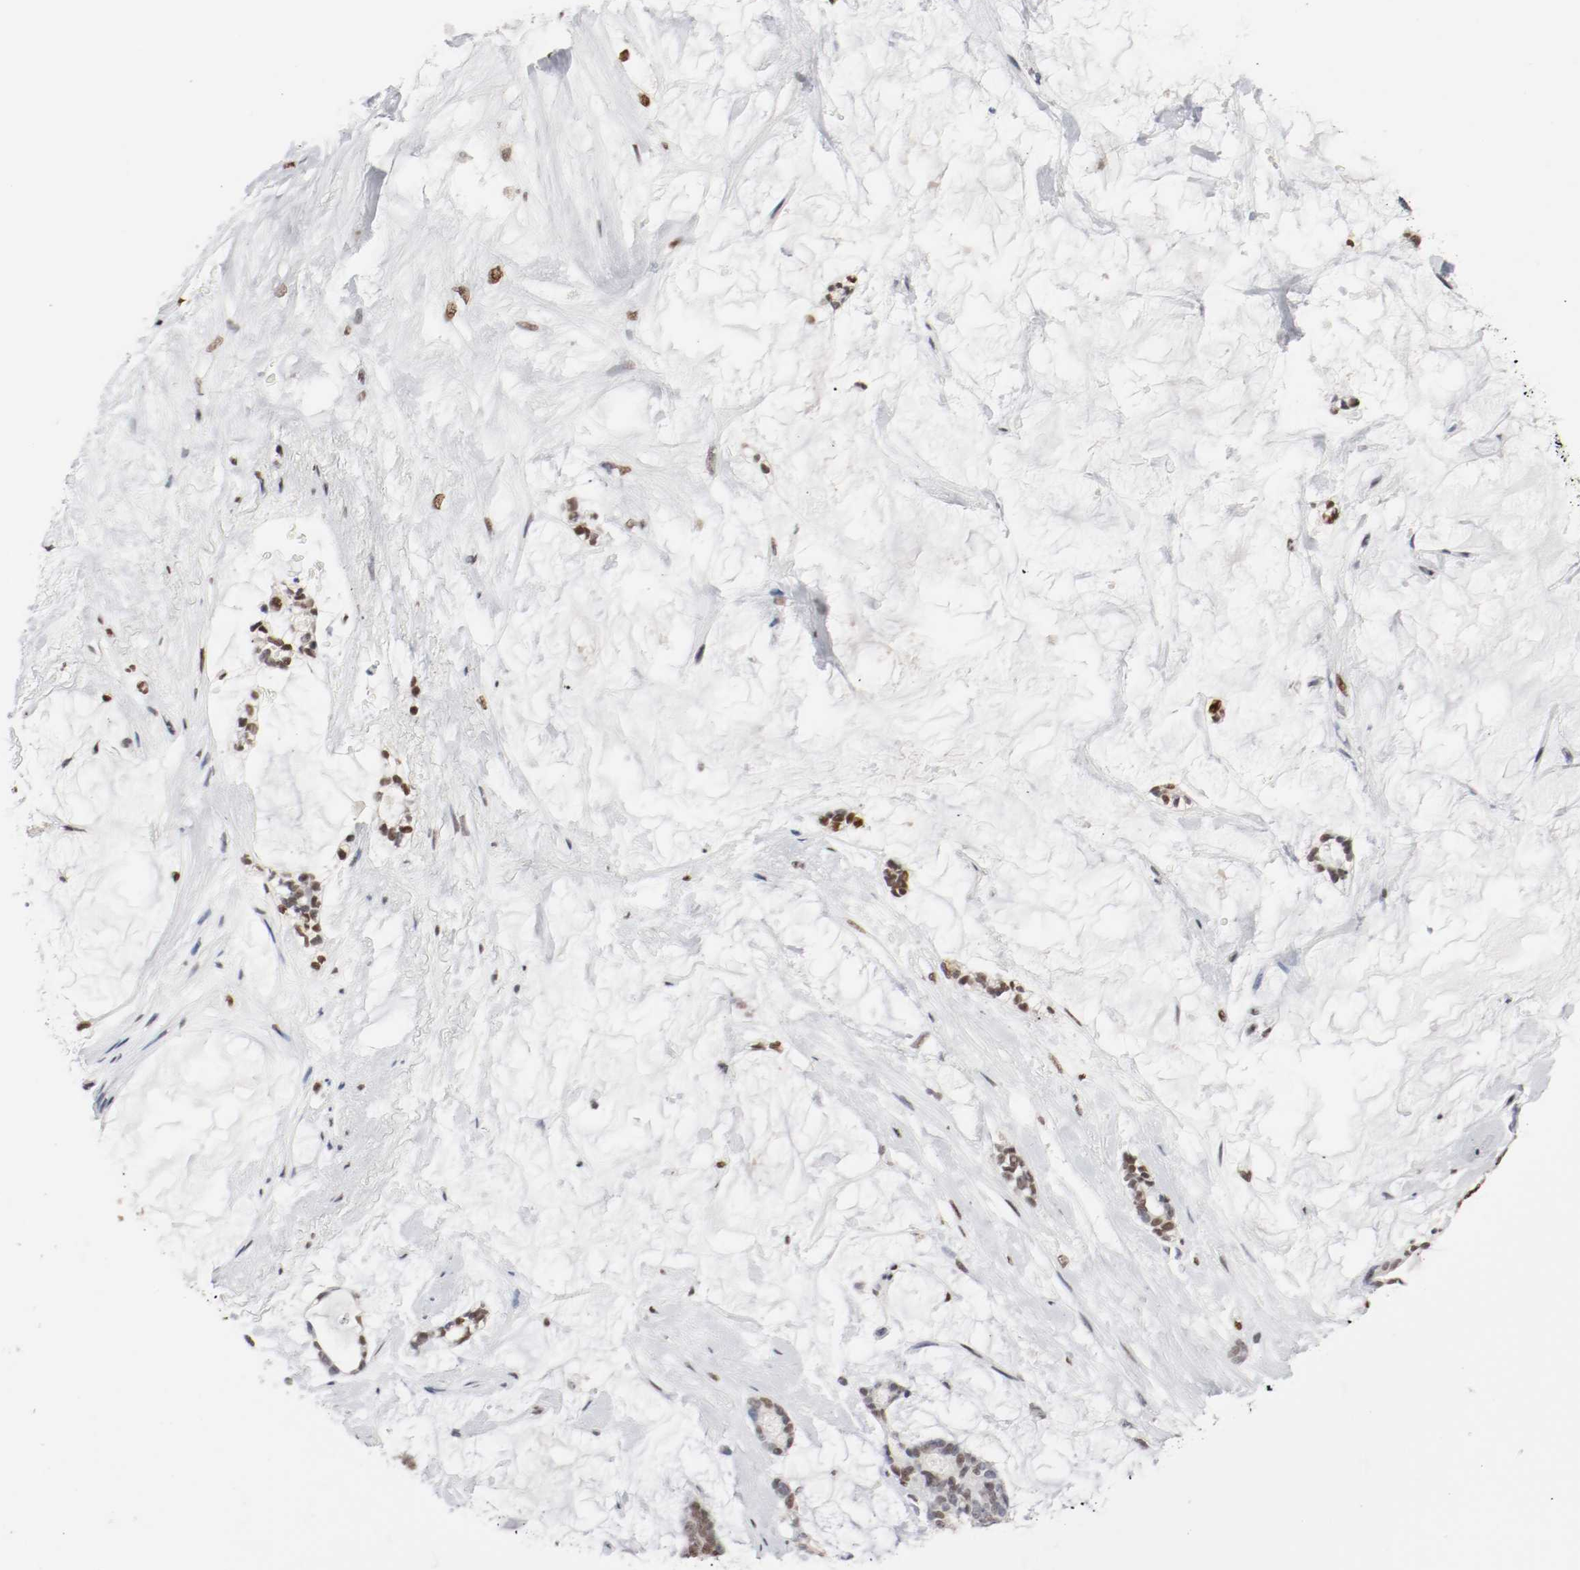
{"staining": {"intensity": "moderate", "quantity": "25%-75%", "location": "nuclear"}, "tissue": "pancreatic cancer", "cell_type": "Tumor cells", "image_type": "cancer", "snomed": [{"axis": "morphology", "description": "Adenocarcinoma, NOS"}, {"axis": "topography", "description": "Pancreas"}], "caption": "The image displays immunohistochemical staining of pancreatic cancer. There is moderate nuclear positivity is identified in about 25%-75% of tumor cells. The staining was performed using DAB (3,3'-diaminobenzidine), with brown indicating positive protein expression. Nuclei are stained blue with hematoxylin.", "gene": "FOSL2", "patient": {"sex": "female", "age": 73}}